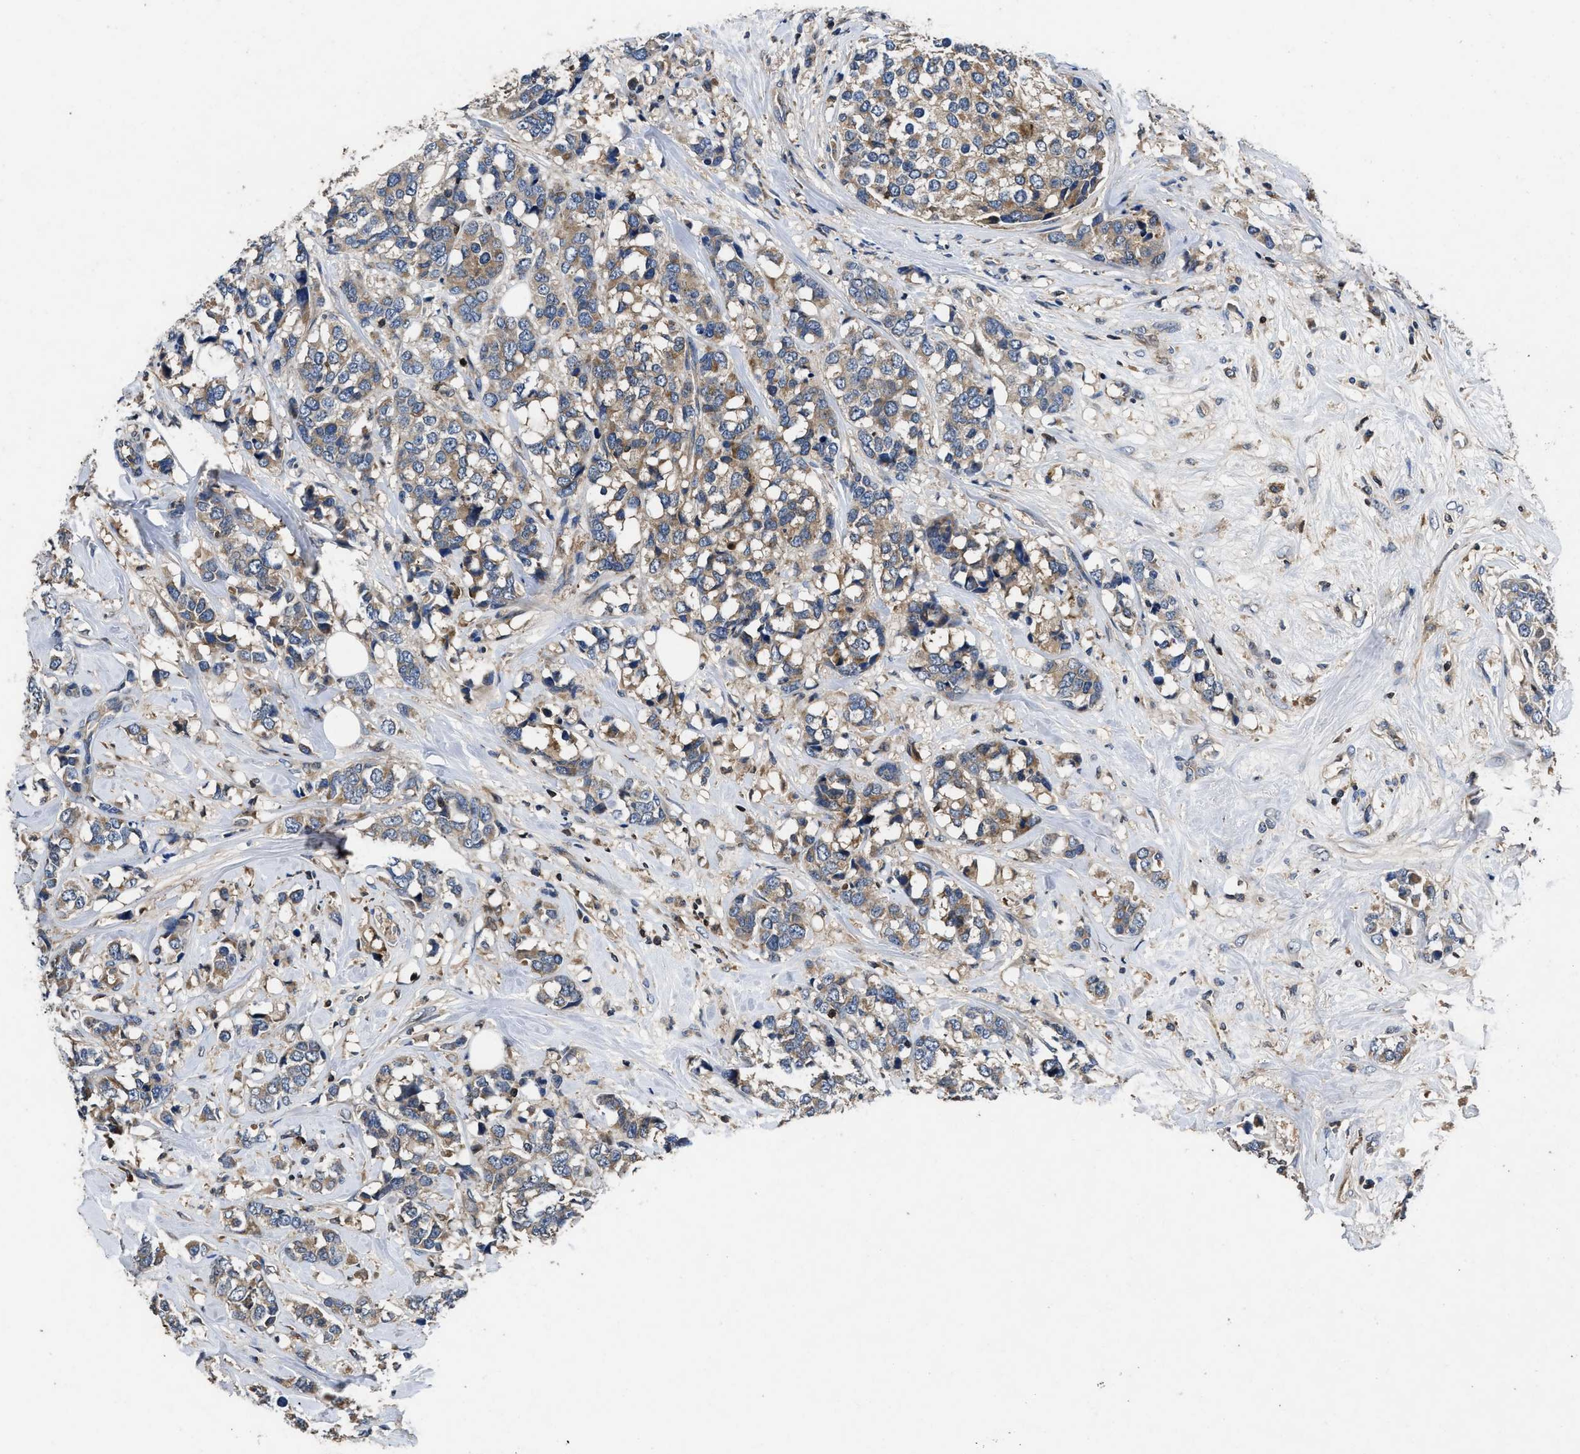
{"staining": {"intensity": "moderate", "quantity": ">75%", "location": "cytoplasmic/membranous"}, "tissue": "breast cancer", "cell_type": "Tumor cells", "image_type": "cancer", "snomed": [{"axis": "morphology", "description": "Lobular carcinoma"}, {"axis": "topography", "description": "Breast"}], "caption": "Immunohistochemistry (IHC) of human breast cancer displays medium levels of moderate cytoplasmic/membranous positivity in approximately >75% of tumor cells.", "gene": "YBEY", "patient": {"sex": "female", "age": 59}}